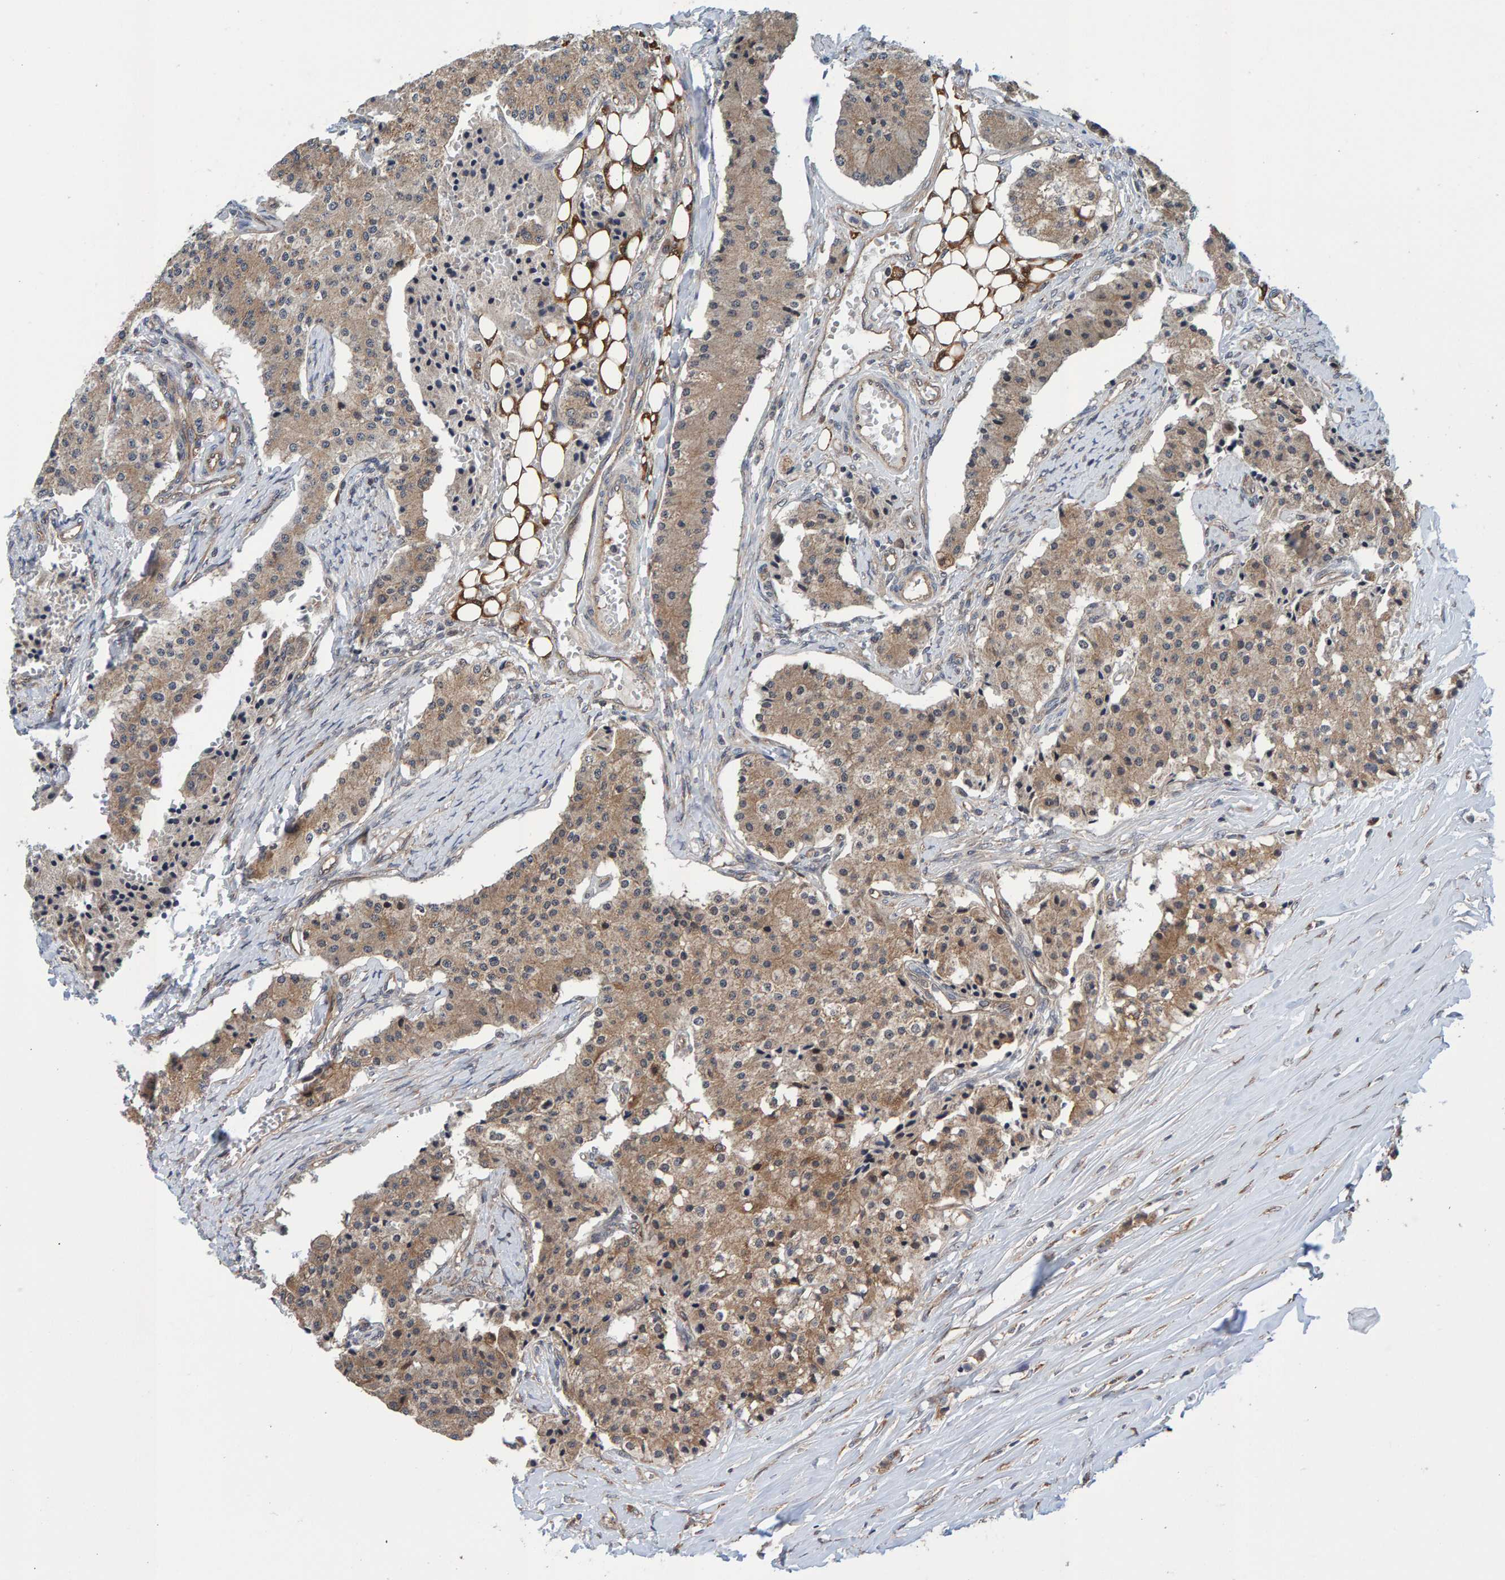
{"staining": {"intensity": "moderate", "quantity": ">75%", "location": "cytoplasmic/membranous"}, "tissue": "carcinoid", "cell_type": "Tumor cells", "image_type": "cancer", "snomed": [{"axis": "morphology", "description": "Carcinoid, malignant, NOS"}, {"axis": "topography", "description": "Colon"}], "caption": "Brown immunohistochemical staining in human carcinoid (malignant) demonstrates moderate cytoplasmic/membranous staining in approximately >75% of tumor cells. Nuclei are stained in blue.", "gene": "SCRN2", "patient": {"sex": "female", "age": 52}}